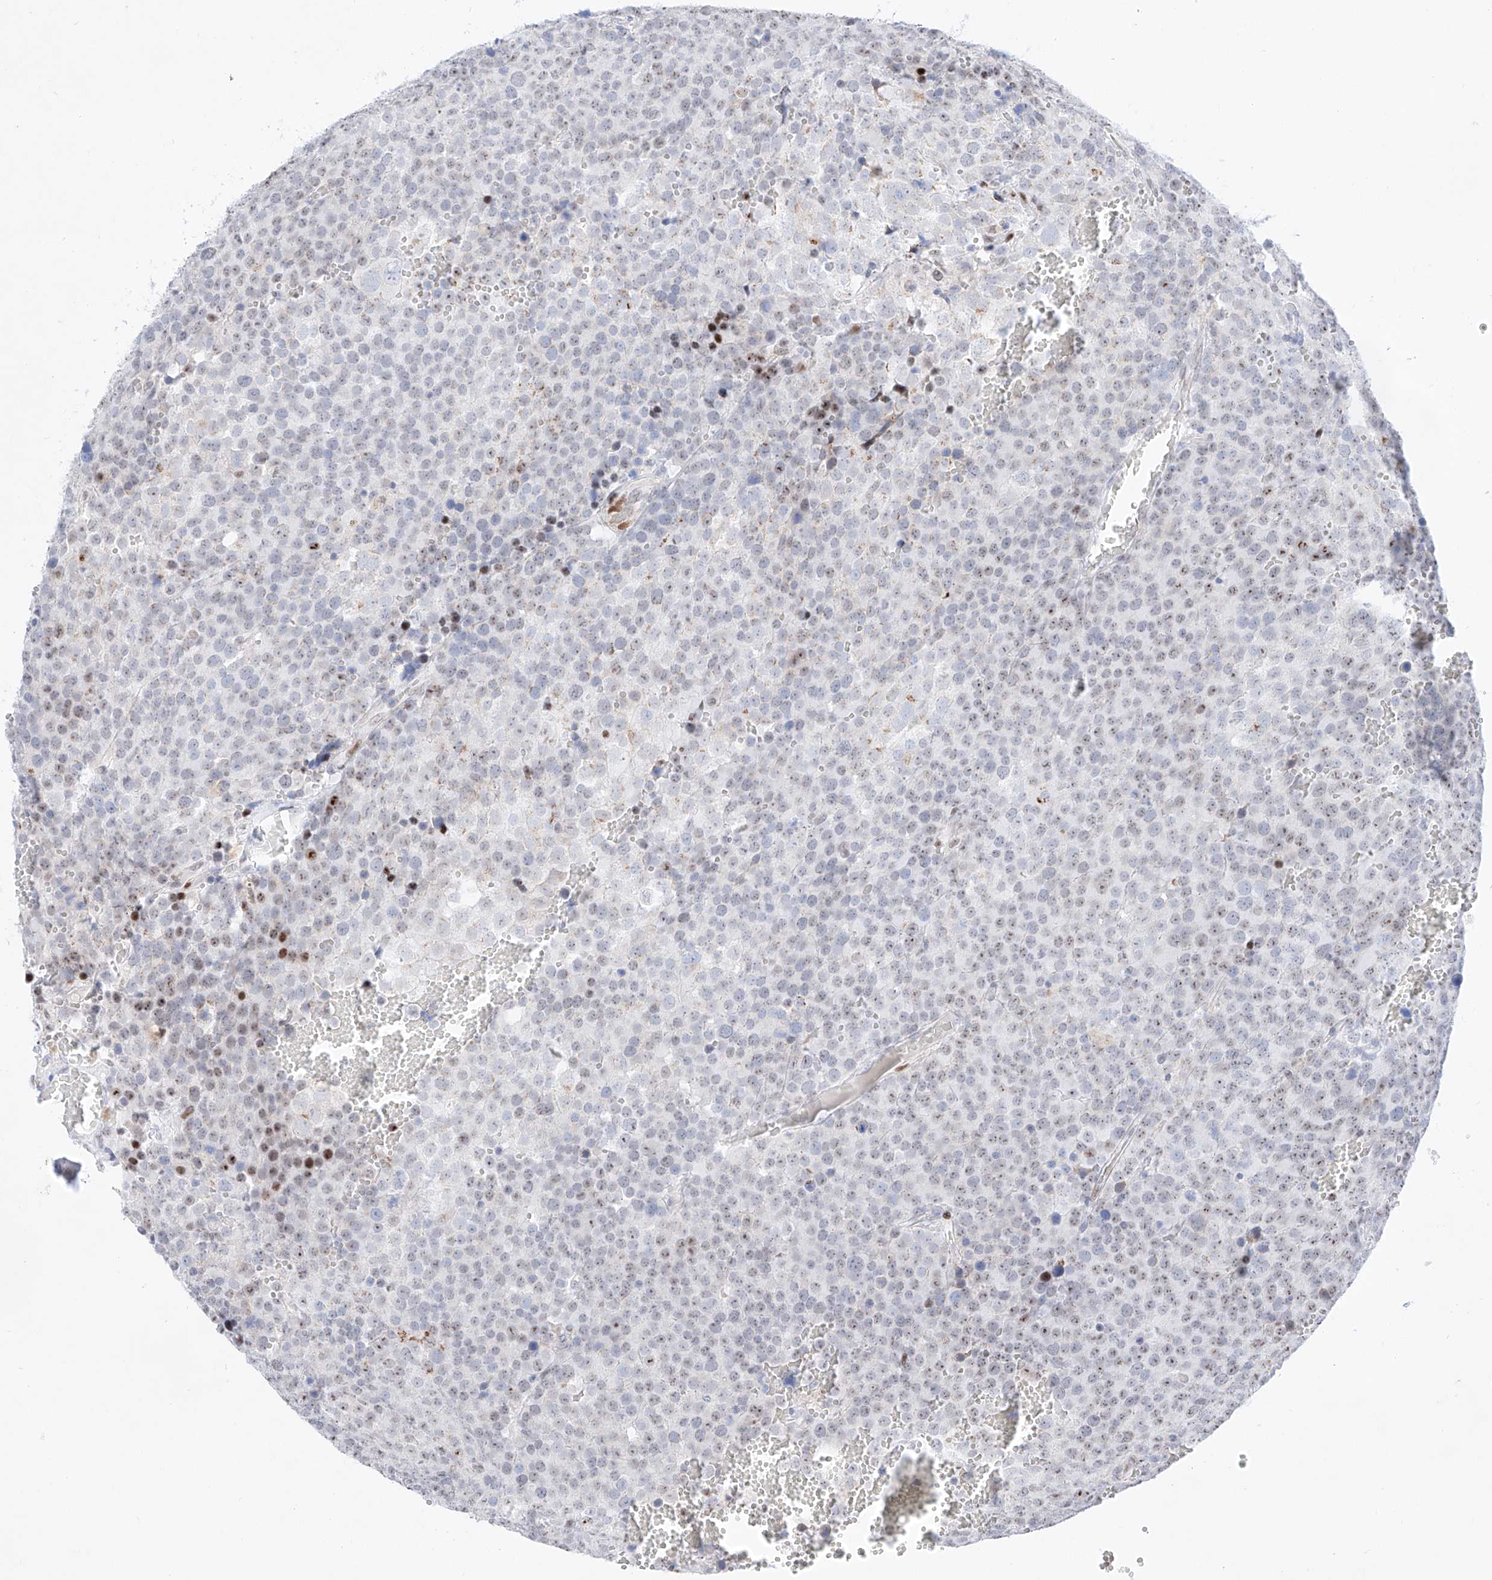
{"staining": {"intensity": "moderate", "quantity": "<25%", "location": "nuclear"}, "tissue": "testis cancer", "cell_type": "Tumor cells", "image_type": "cancer", "snomed": [{"axis": "morphology", "description": "Seminoma, NOS"}, {"axis": "topography", "description": "Testis"}], "caption": "Testis seminoma tissue demonstrates moderate nuclear expression in approximately <25% of tumor cells, visualized by immunohistochemistry.", "gene": "NT5C3B", "patient": {"sex": "male", "age": 71}}